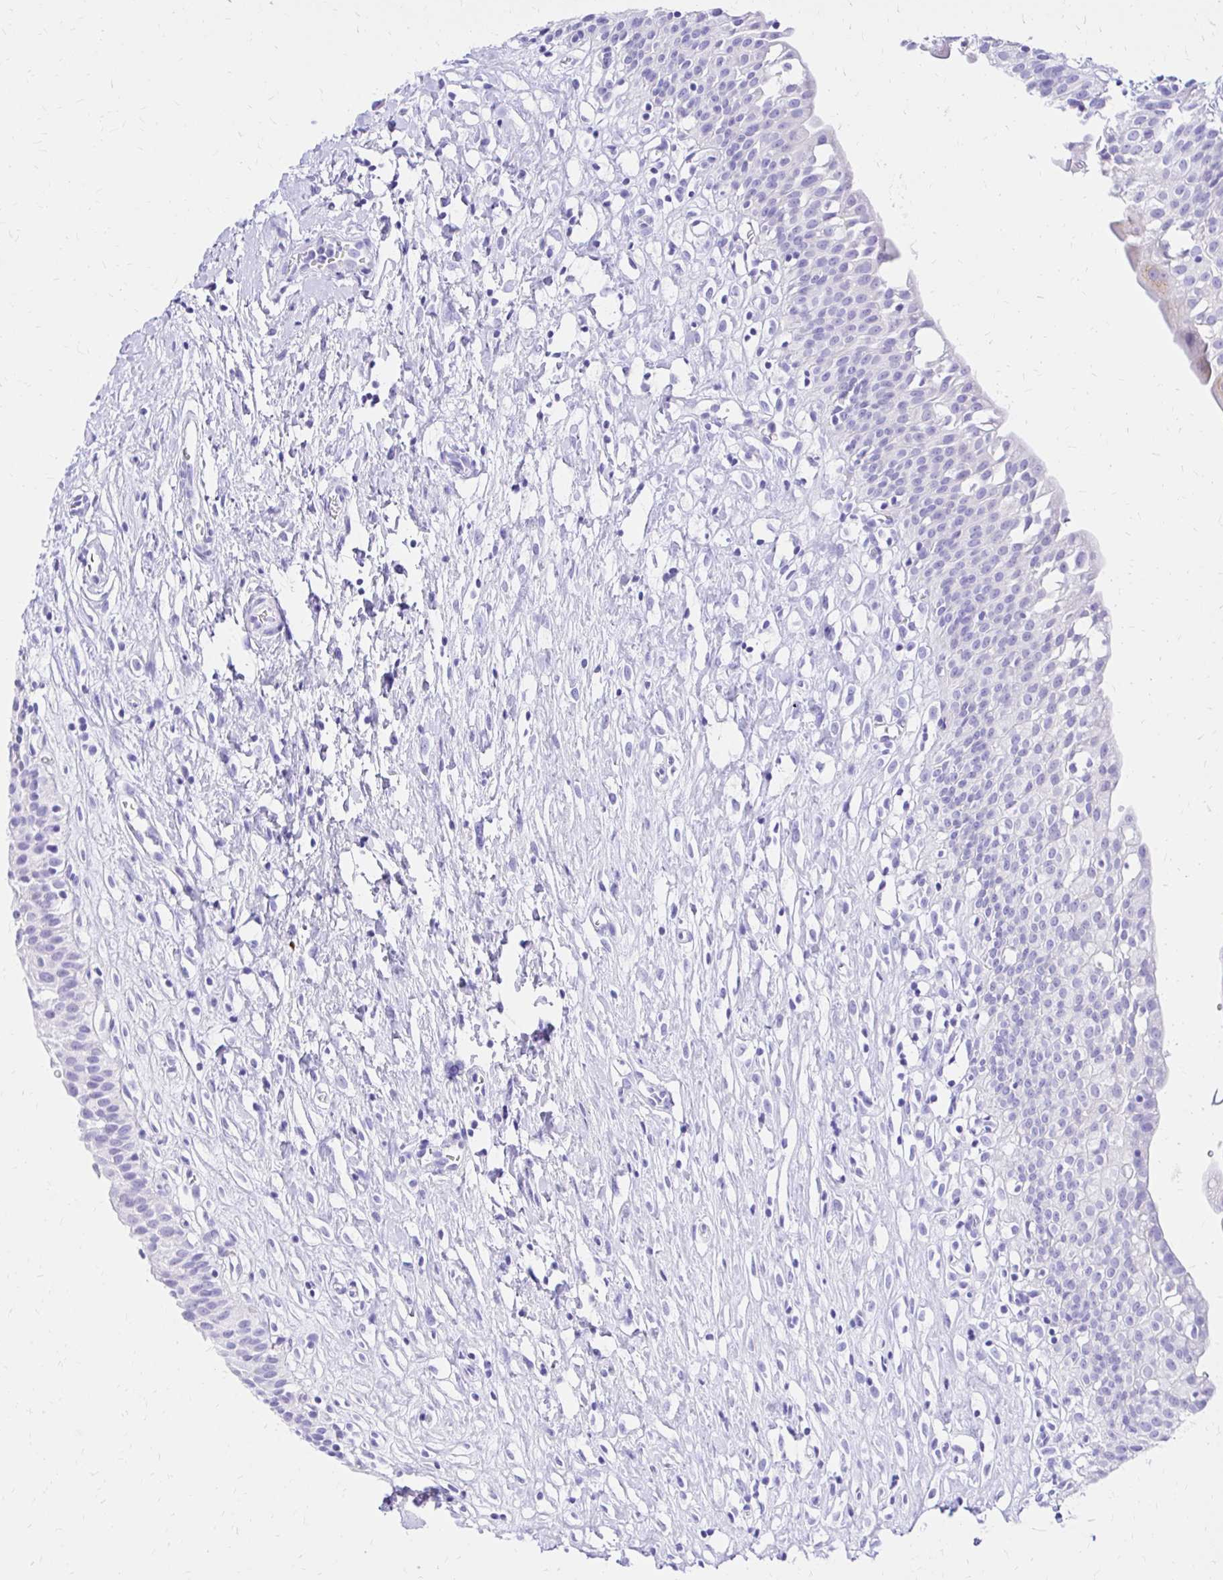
{"staining": {"intensity": "negative", "quantity": "none", "location": "none"}, "tissue": "urinary bladder", "cell_type": "Urothelial cells", "image_type": "normal", "snomed": [{"axis": "morphology", "description": "Normal tissue, NOS"}, {"axis": "topography", "description": "Urinary bladder"}], "caption": "The immunohistochemistry histopathology image has no significant positivity in urothelial cells of urinary bladder.", "gene": "S100G", "patient": {"sex": "male", "age": 51}}